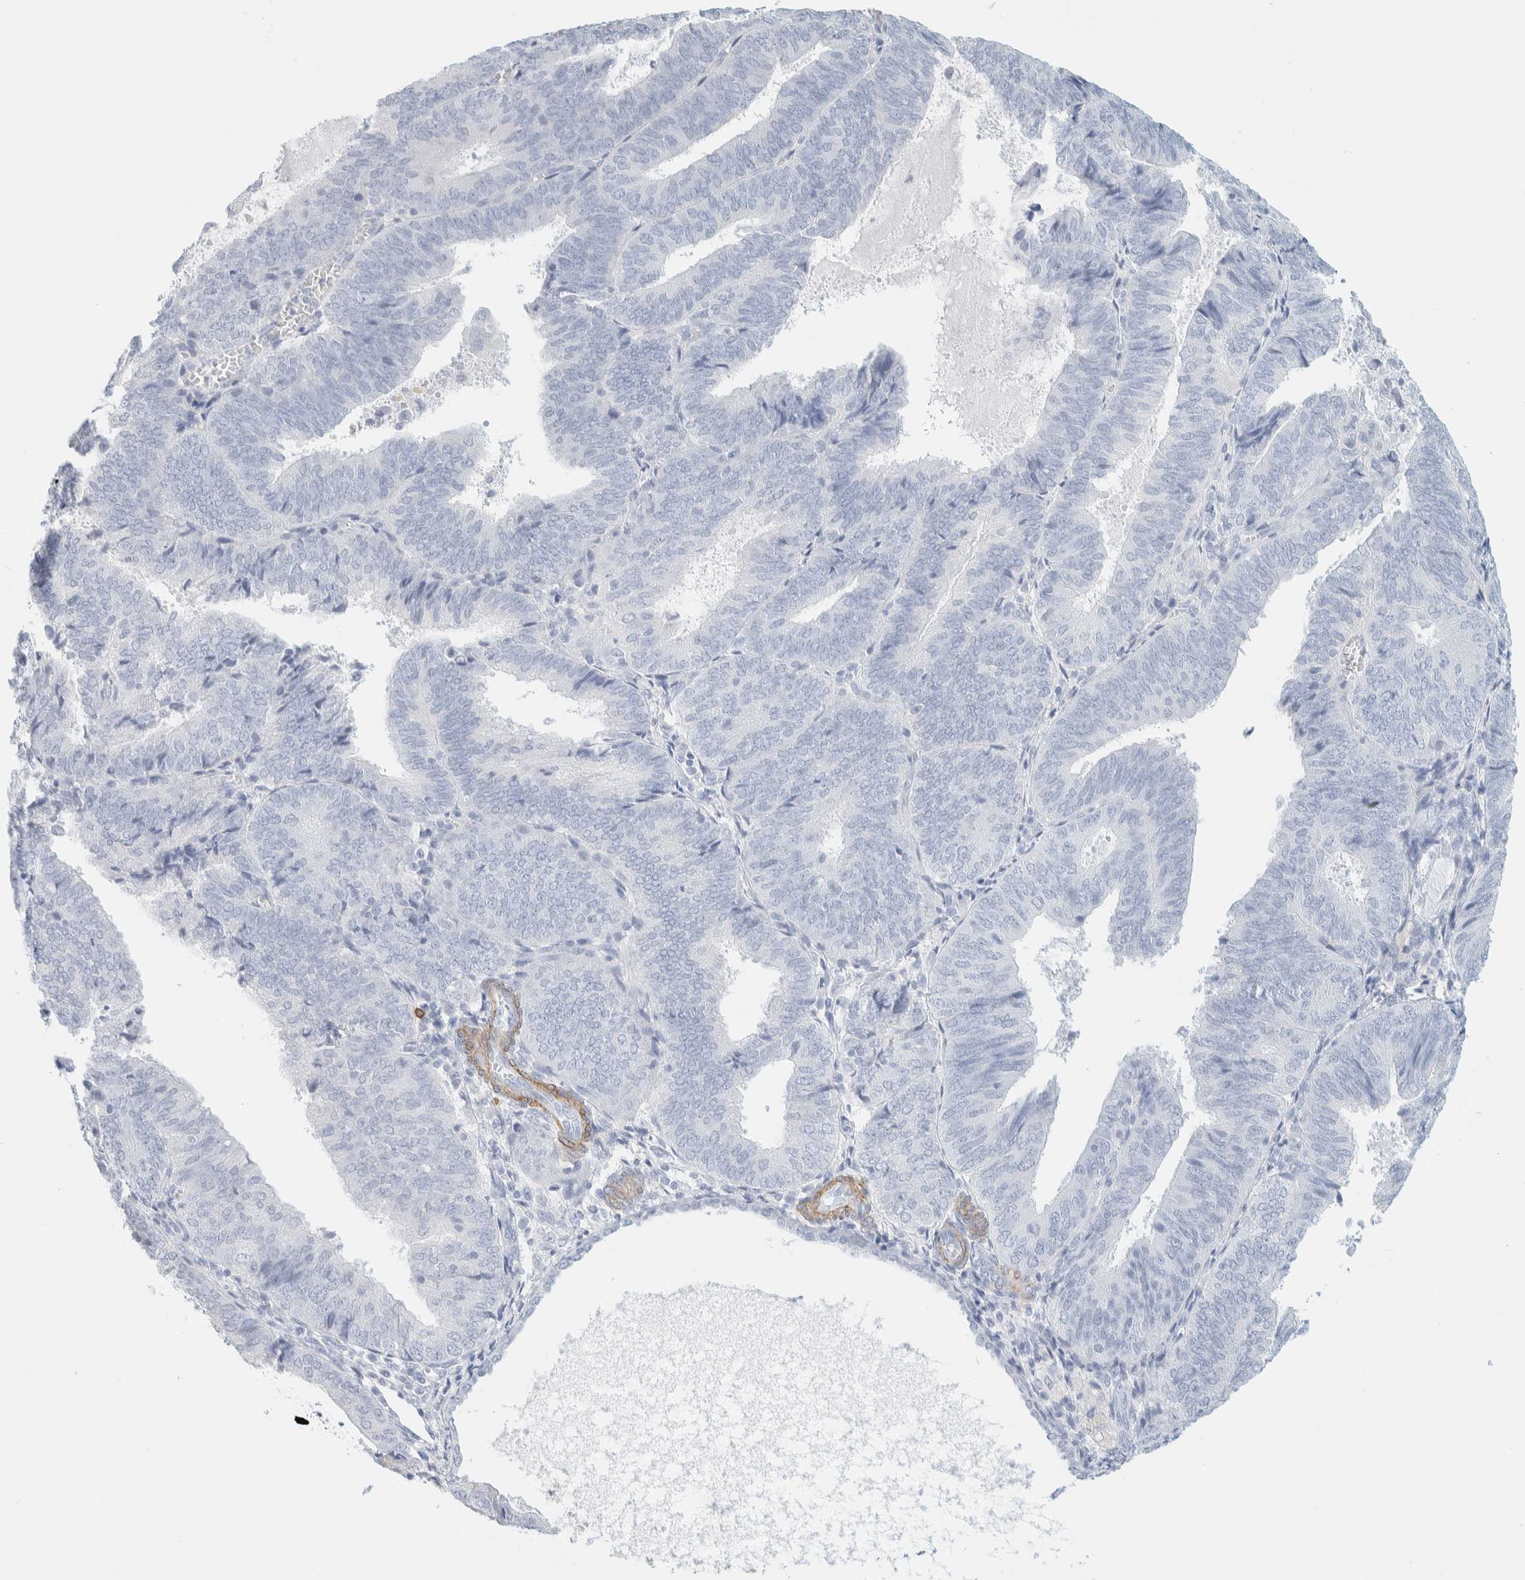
{"staining": {"intensity": "negative", "quantity": "none", "location": "none"}, "tissue": "endometrial cancer", "cell_type": "Tumor cells", "image_type": "cancer", "snomed": [{"axis": "morphology", "description": "Adenocarcinoma, NOS"}, {"axis": "topography", "description": "Endometrium"}], "caption": "The micrograph shows no significant positivity in tumor cells of endometrial cancer.", "gene": "AFMID", "patient": {"sex": "female", "age": 81}}